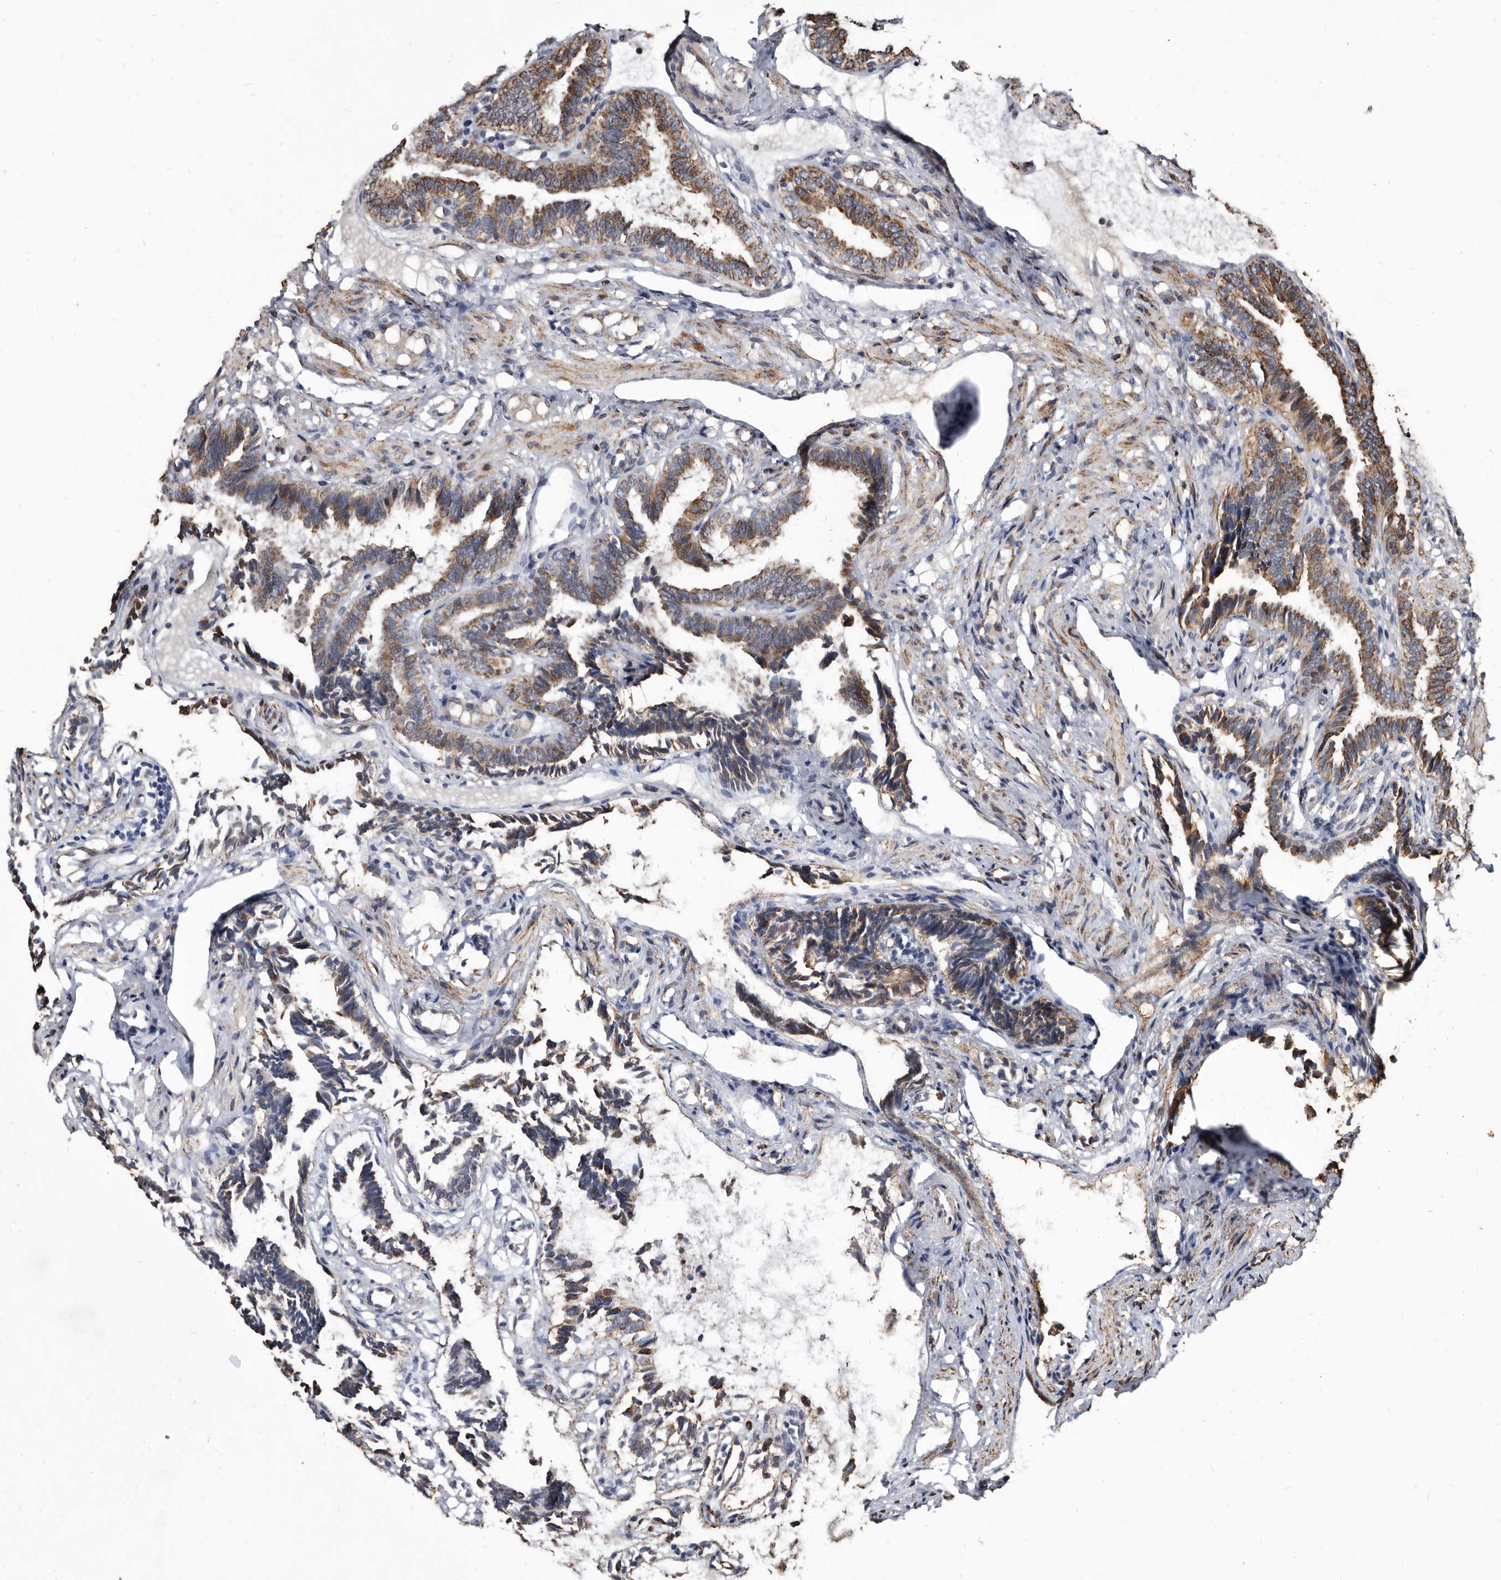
{"staining": {"intensity": "moderate", "quantity": ">75%", "location": "cytoplasmic/membranous"}, "tissue": "fallopian tube", "cell_type": "Glandular cells", "image_type": "normal", "snomed": [{"axis": "morphology", "description": "Normal tissue, NOS"}, {"axis": "topography", "description": "Fallopian tube"}], "caption": "Moderate cytoplasmic/membranous expression is seen in about >75% of glandular cells in normal fallopian tube.", "gene": "CTSA", "patient": {"sex": "female", "age": 39}}